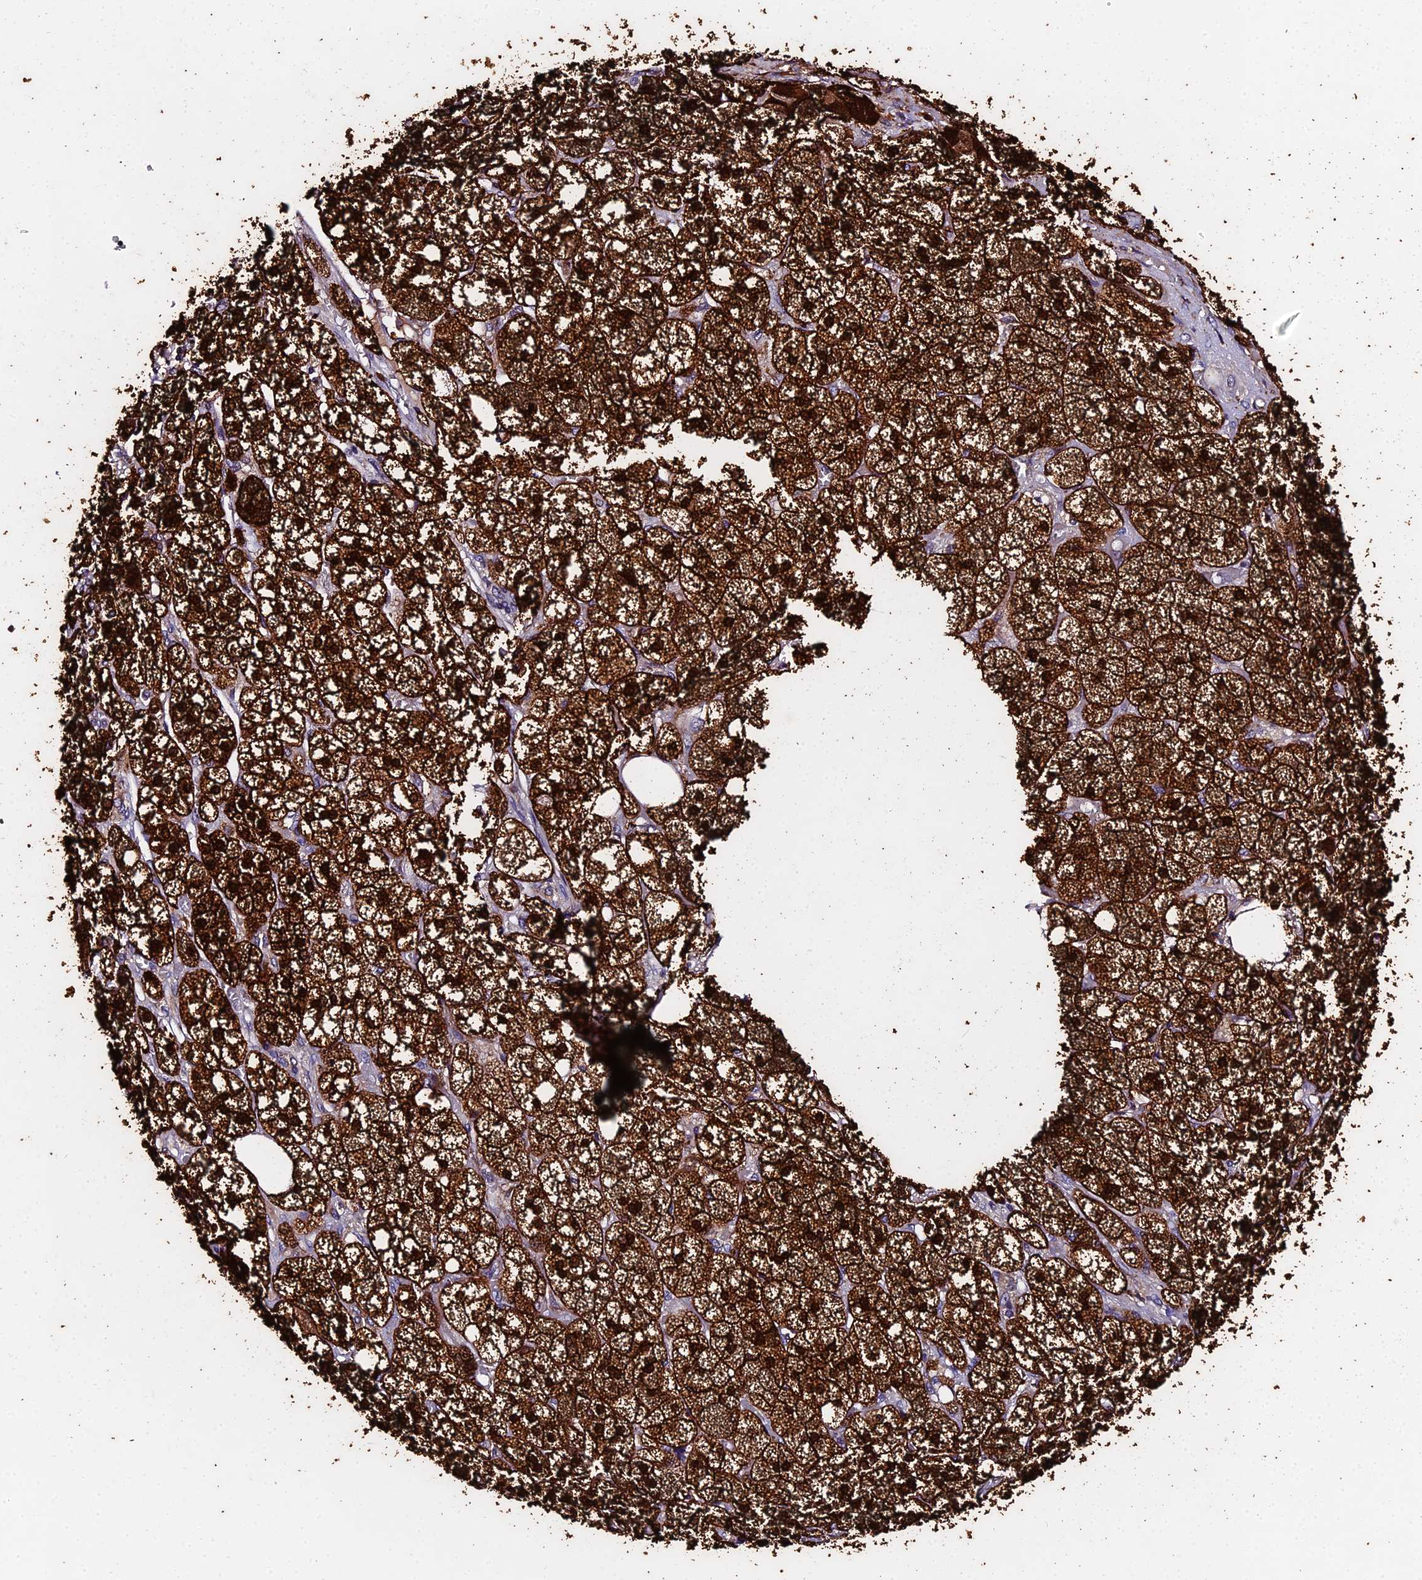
{"staining": {"intensity": "strong", "quantity": ">75%", "location": "cytoplasmic/membranous,nuclear"}, "tissue": "adrenal gland", "cell_type": "Glandular cells", "image_type": "normal", "snomed": [{"axis": "morphology", "description": "Normal tissue, NOS"}, {"axis": "topography", "description": "Adrenal gland"}], "caption": "Adrenal gland stained with immunohistochemistry (IHC) demonstrates strong cytoplasmic/membranous,nuclear staining in approximately >75% of glandular cells. The protein of interest is stained brown, and the nuclei are stained in blue (DAB IHC with brightfield microscopy, high magnification).", "gene": "ZBED8", "patient": {"sex": "male", "age": 61}}